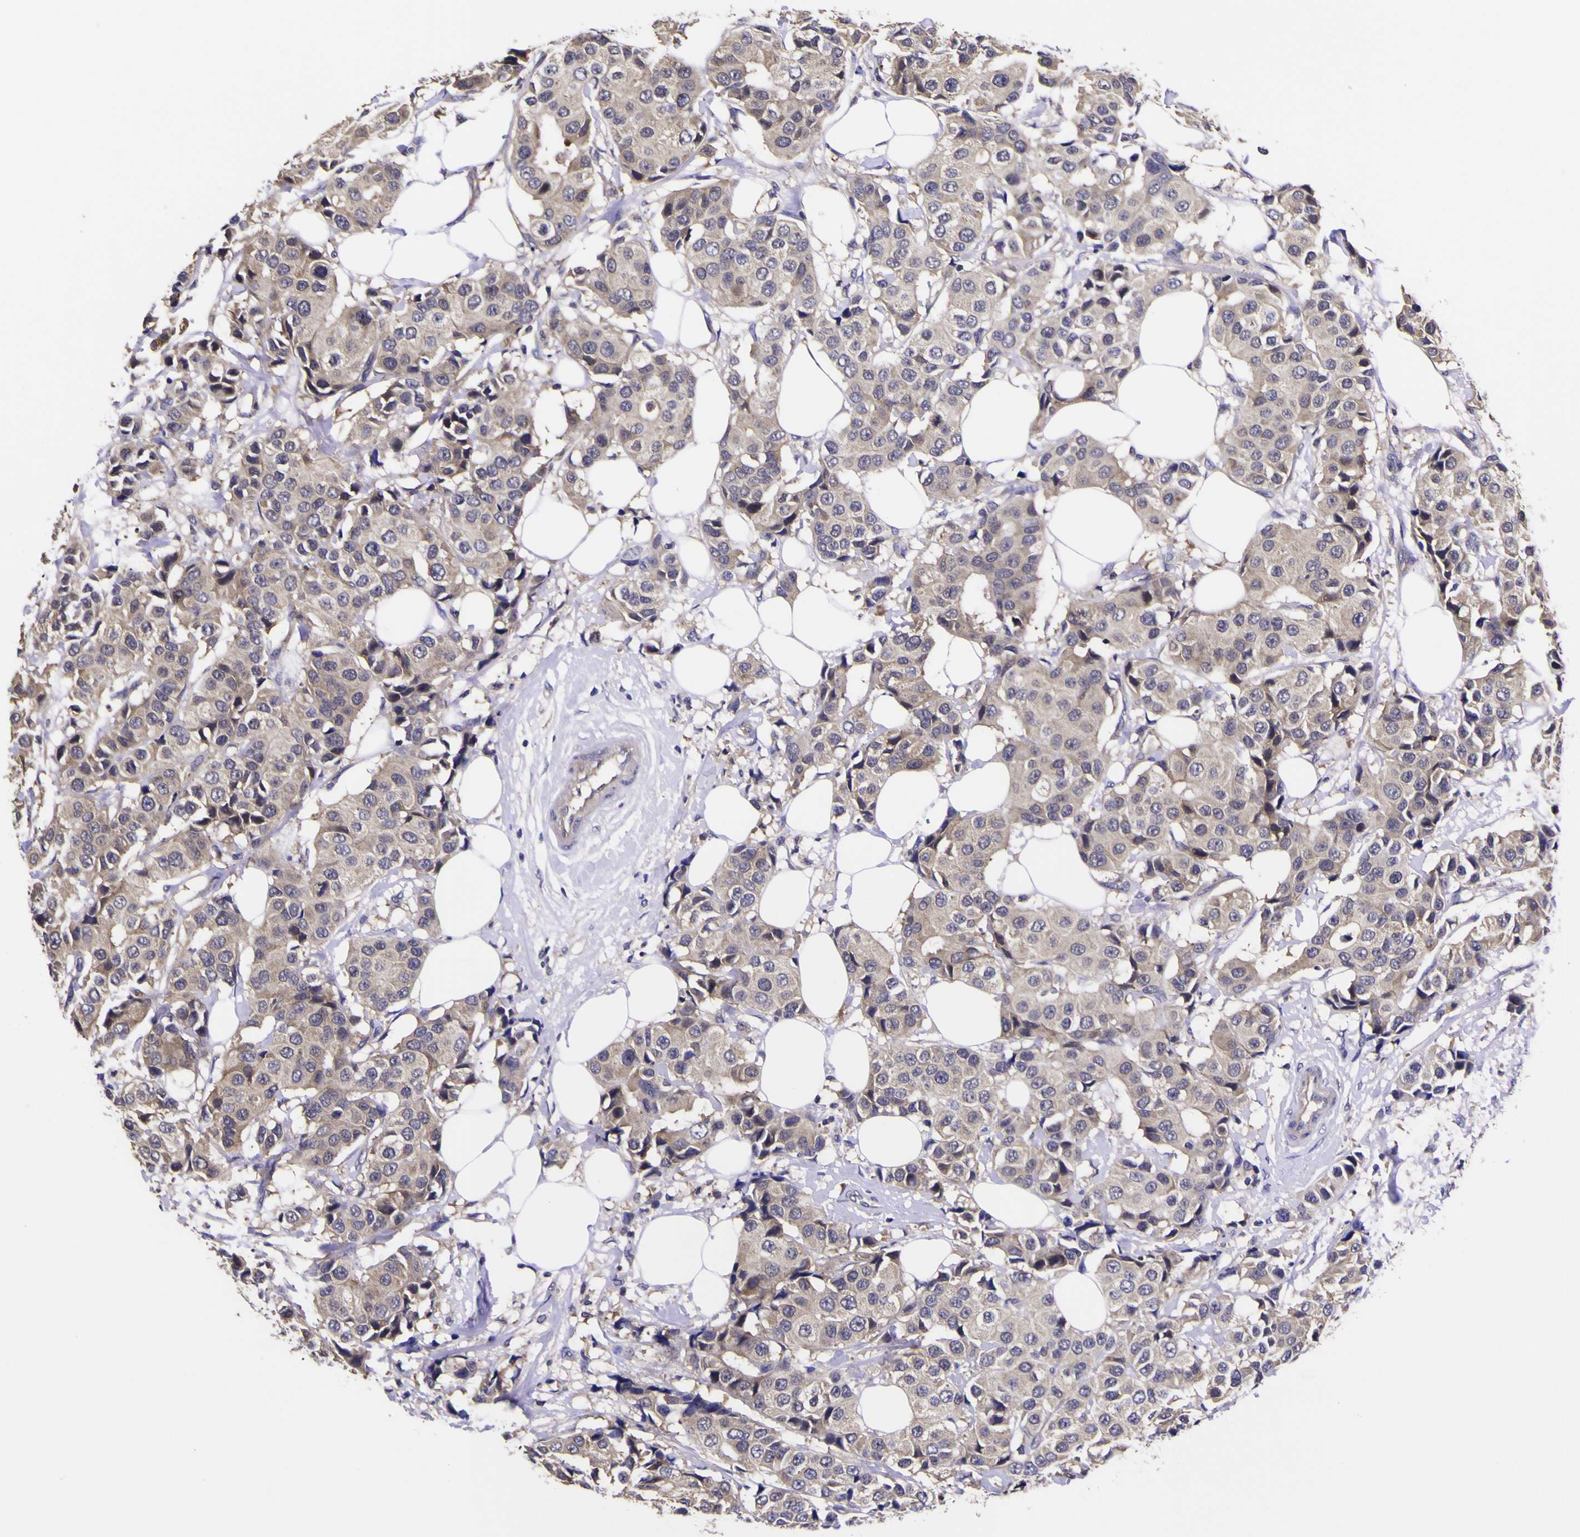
{"staining": {"intensity": "weak", "quantity": ">75%", "location": "cytoplasmic/membranous"}, "tissue": "breast cancer", "cell_type": "Tumor cells", "image_type": "cancer", "snomed": [{"axis": "morphology", "description": "Normal tissue, NOS"}, {"axis": "morphology", "description": "Duct carcinoma"}, {"axis": "topography", "description": "Breast"}], "caption": "Breast cancer stained for a protein shows weak cytoplasmic/membranous positivity in tumor cells.", "gene": "MAPK14", "patient": {"sex": "female", "age": 39}}